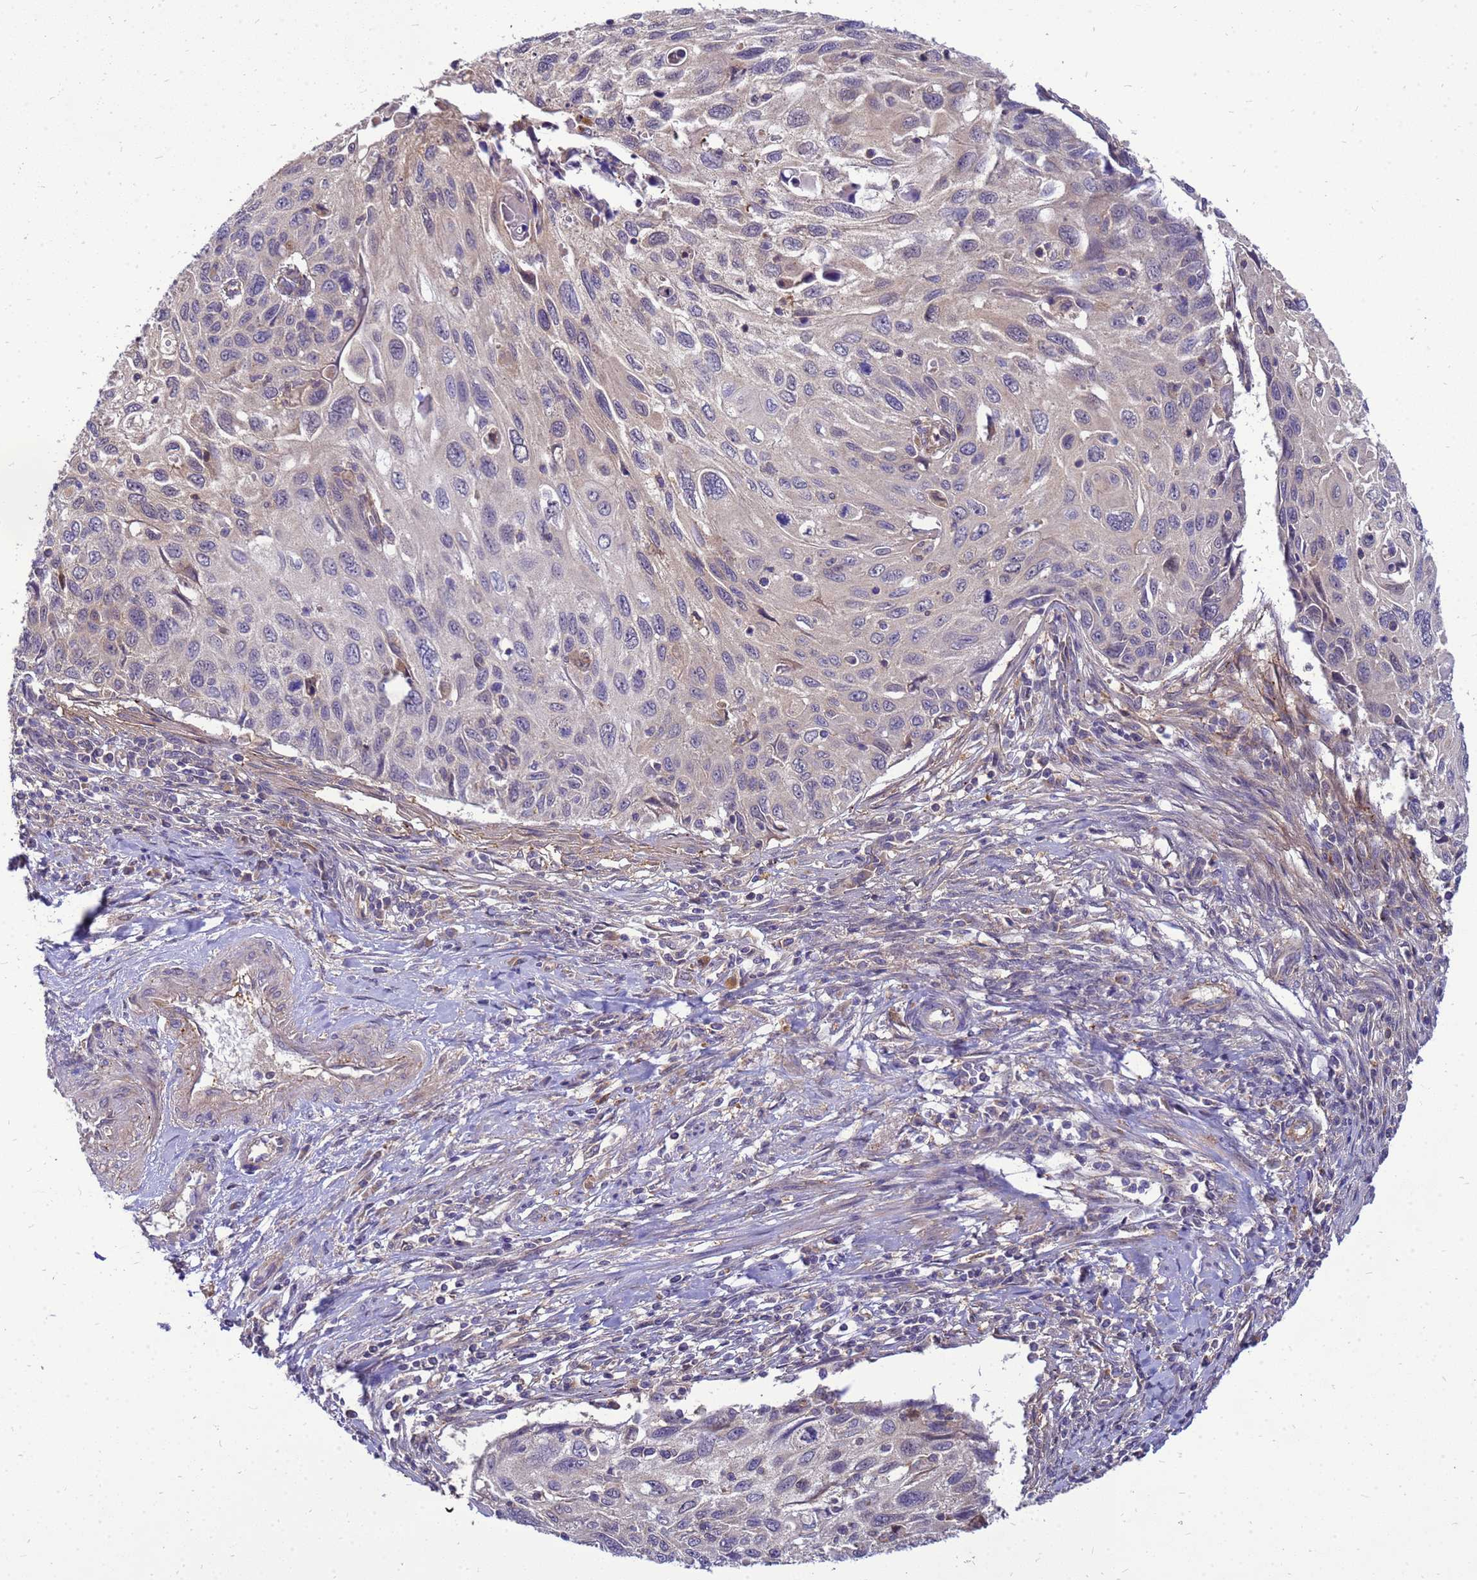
{"staining": {"intensity": "negative", "quantity": "none", "location": "none"}, "tissue": "cervical cancer", "cell_type": "Tumor cells", "image_type": "cancer", "snomed": [{"axis": "morphology", "description": "Squamous cell carcinoma, NOS"}, {"axis": "topography", "description": "Cervix"}], "caption": "This histopathology image is of squamous cell carcinoma (cervical) stained with immunohistochemistry (IHC) to label a protein in brown with the nuclei are counter-stained blue. There is no expression in tumor cells.", "gene": "ENOPH1", "patient": {"sex": "female", "age": 70}}